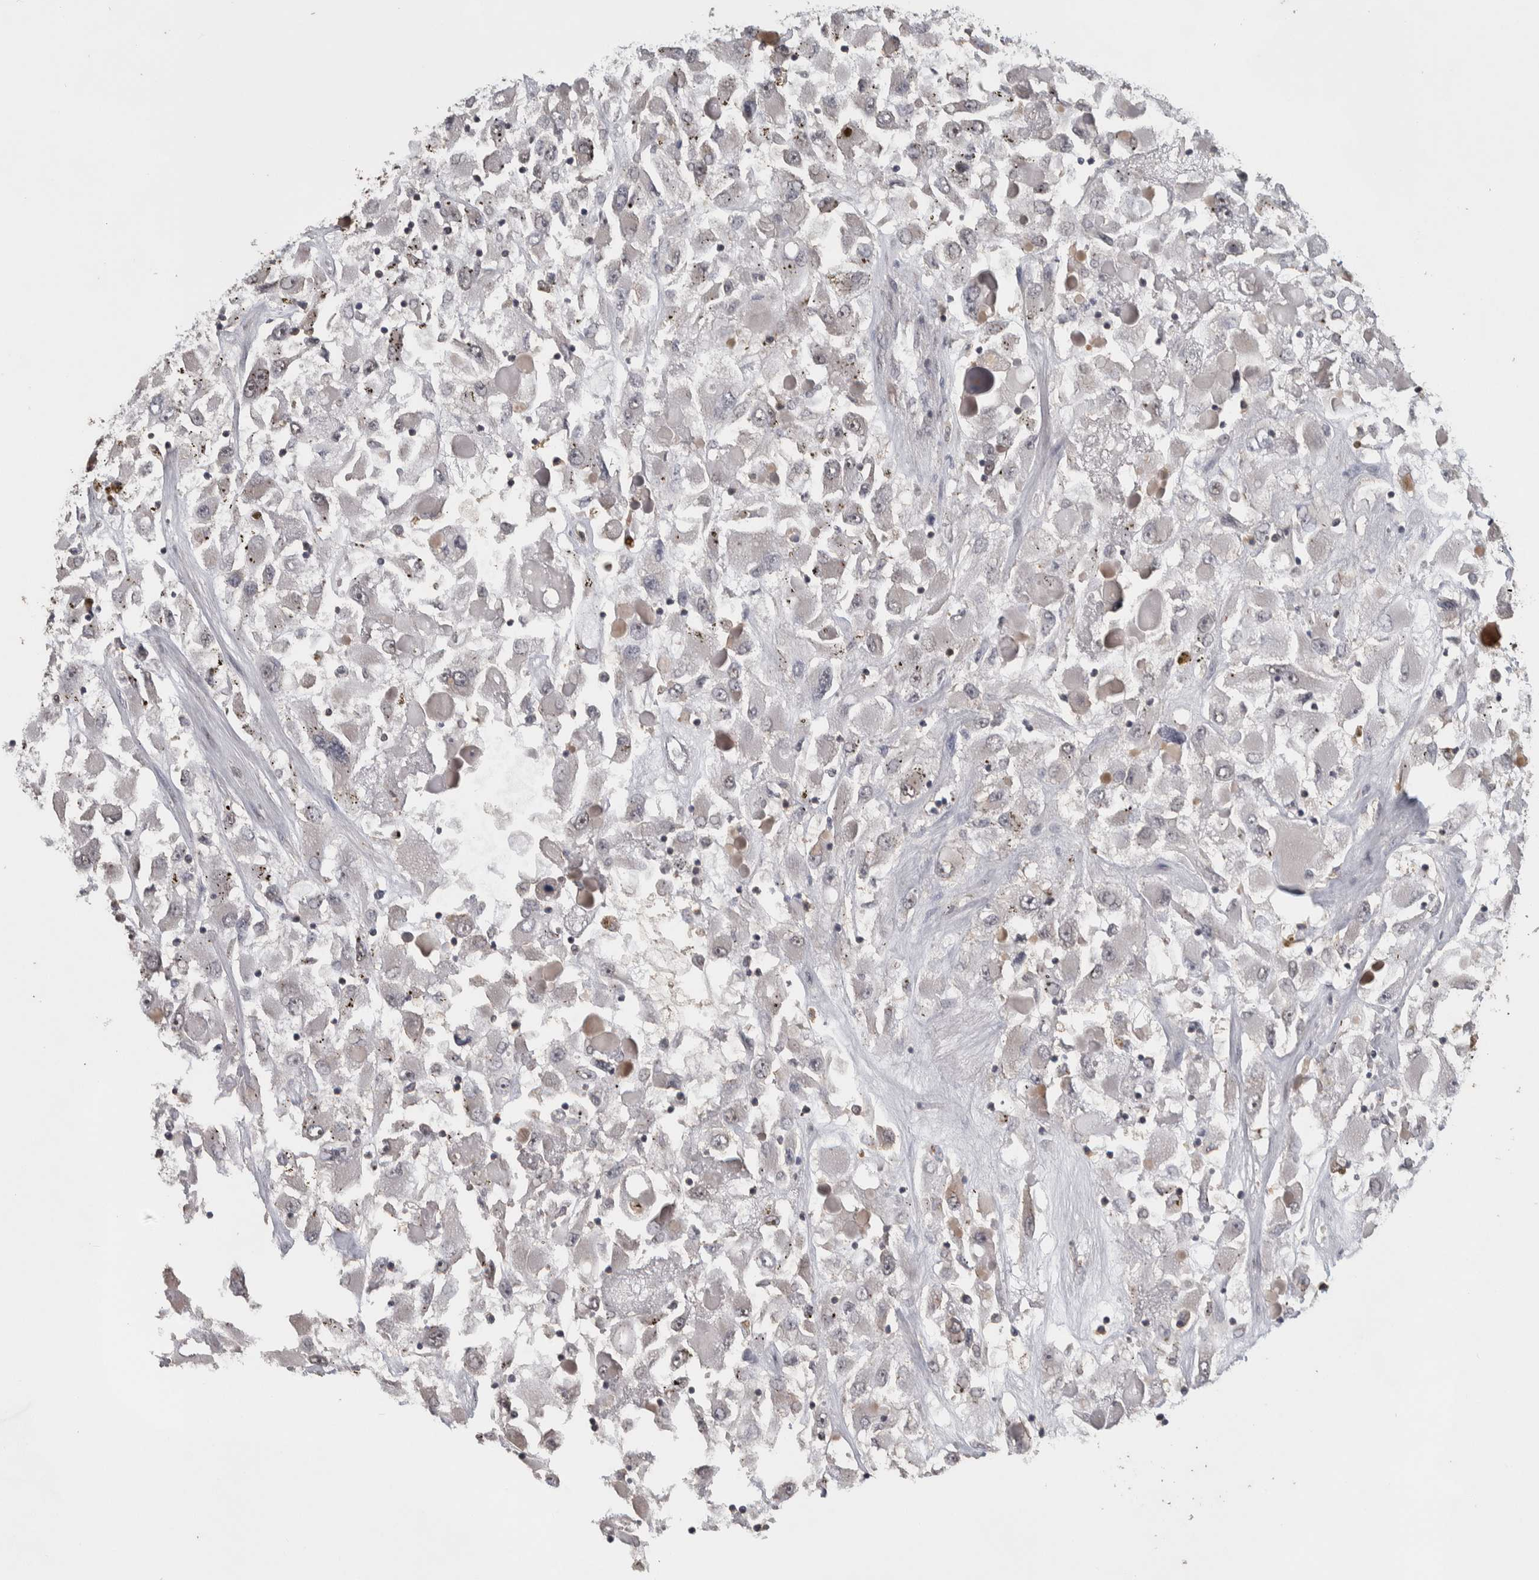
{"staining": {"intensity": "weak", "quantity": "<25%", "location": "cytoplasmic/membranous"}, "tissue": "renal cancer", "cell_type": "Tumor cells", "image_type": "cancer", "snomed": [{"axis": "morphology", "description": "Adenocarcinoma, NOS"}, {"axis": "topography", "description": "Kidney"}], "caption": "Tumor cells are negative for brown protein staining in adenocarcinoma (renal). The staining is performed using DAB (3,3'-diaminobenzidine) brown chromogen with nuclei counter-stained in using hematoxylin.", "gene": "DVL2", "patient": {"sex": "female", "age": 52}}